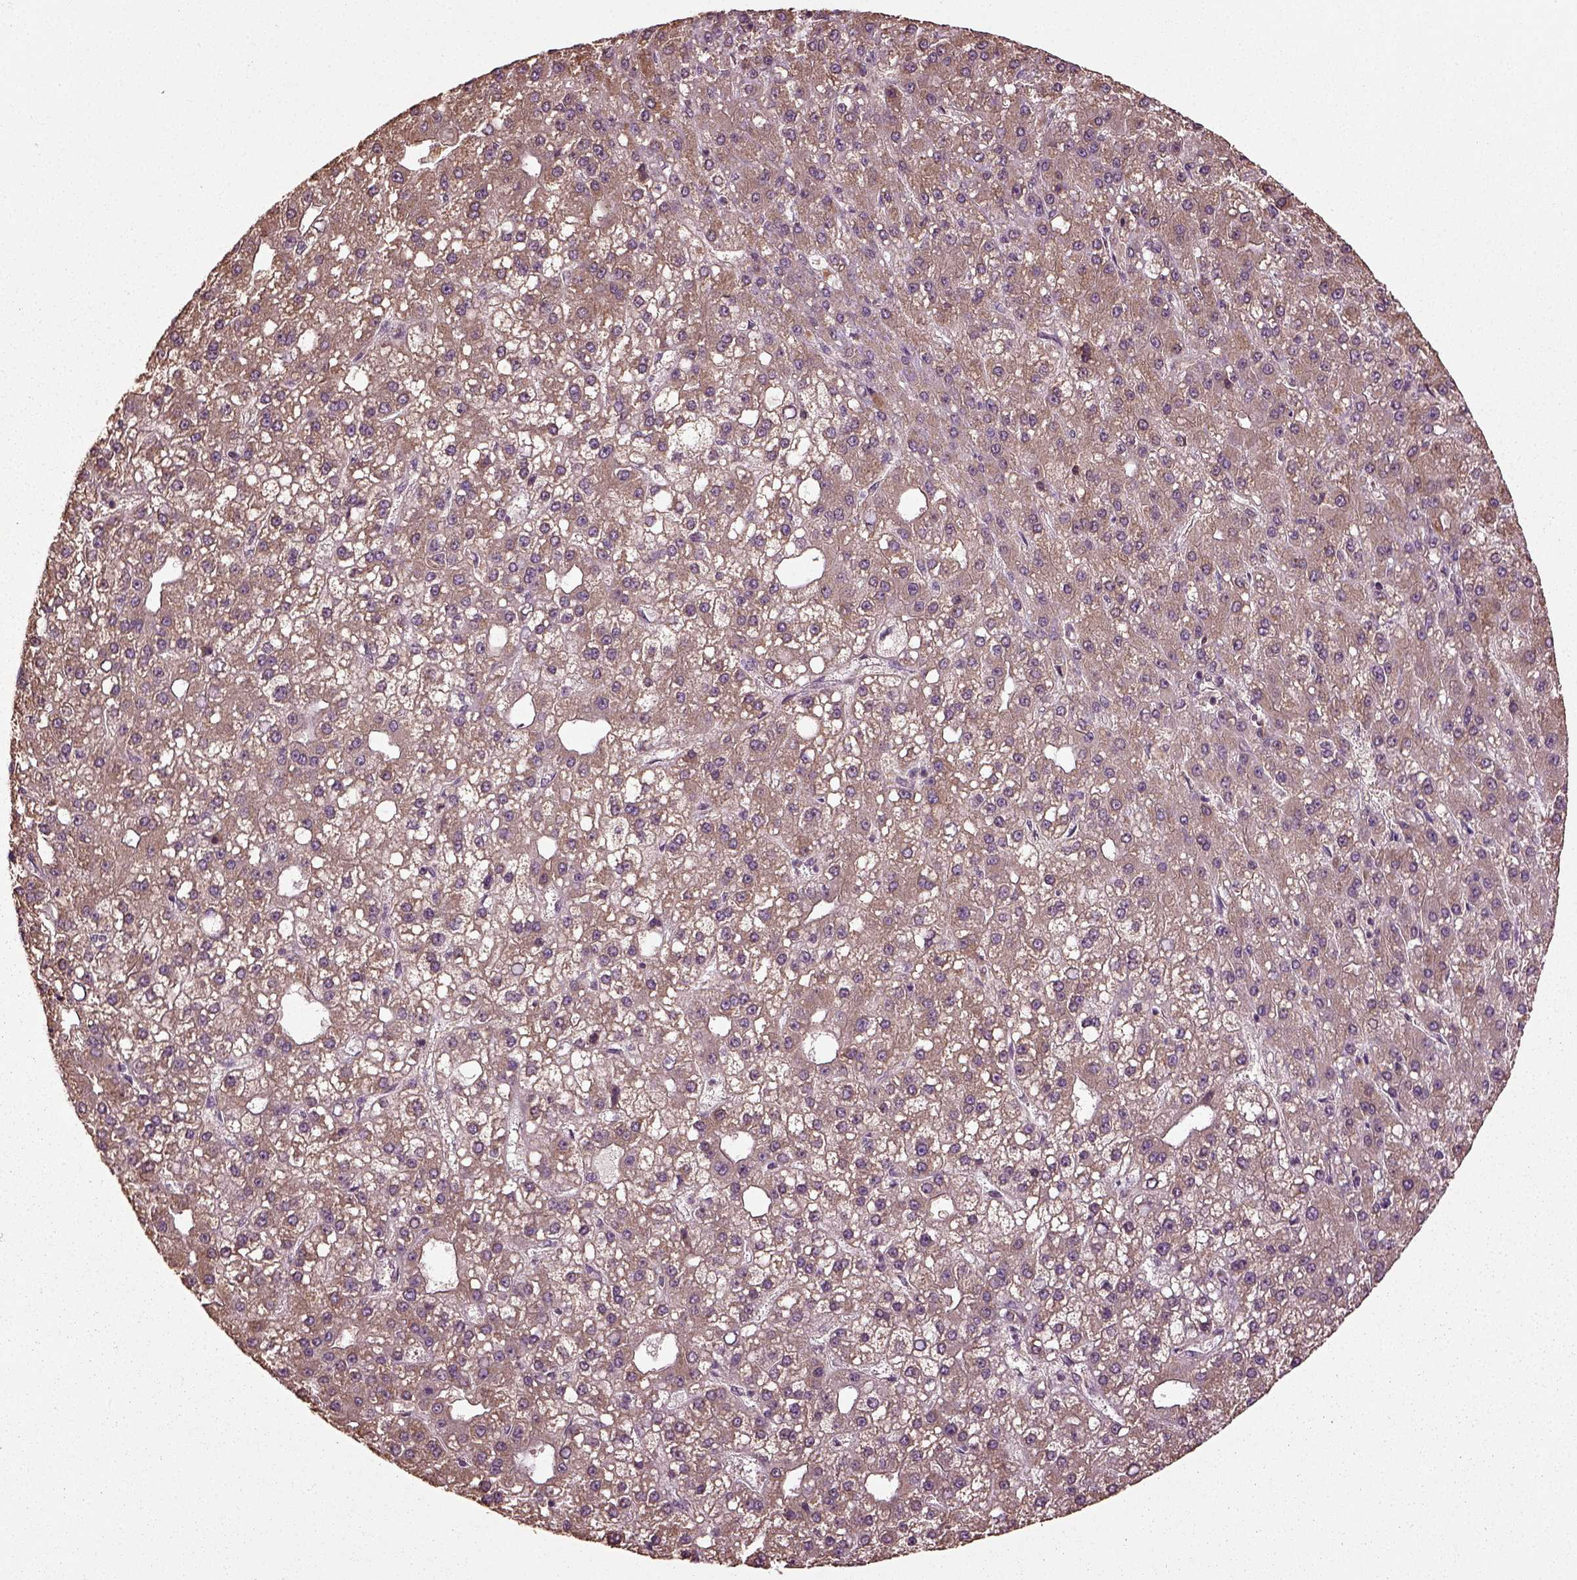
{"staining": {"intensity": "weak", "quantity": ">75%", "location": "cytoplasmic/membranous"}, "tissue": "liver cancer", "cell_type": "Tumor cells", "image_type": "cancer", "snomed": [{"axis": "morphology", "description": "Carcinoma, Hepatocellular, NOS"}, {"axis": "topography", "description": "Liver"}], "caption": "This is an image of immunohistochemistry (IHC) staining of liver cancer, which shows weak positivity in the cytoplasmic/membranous of tumor cells.", "gene": "ERV3-1", "patient": {"sex": "male", "age": 67}}